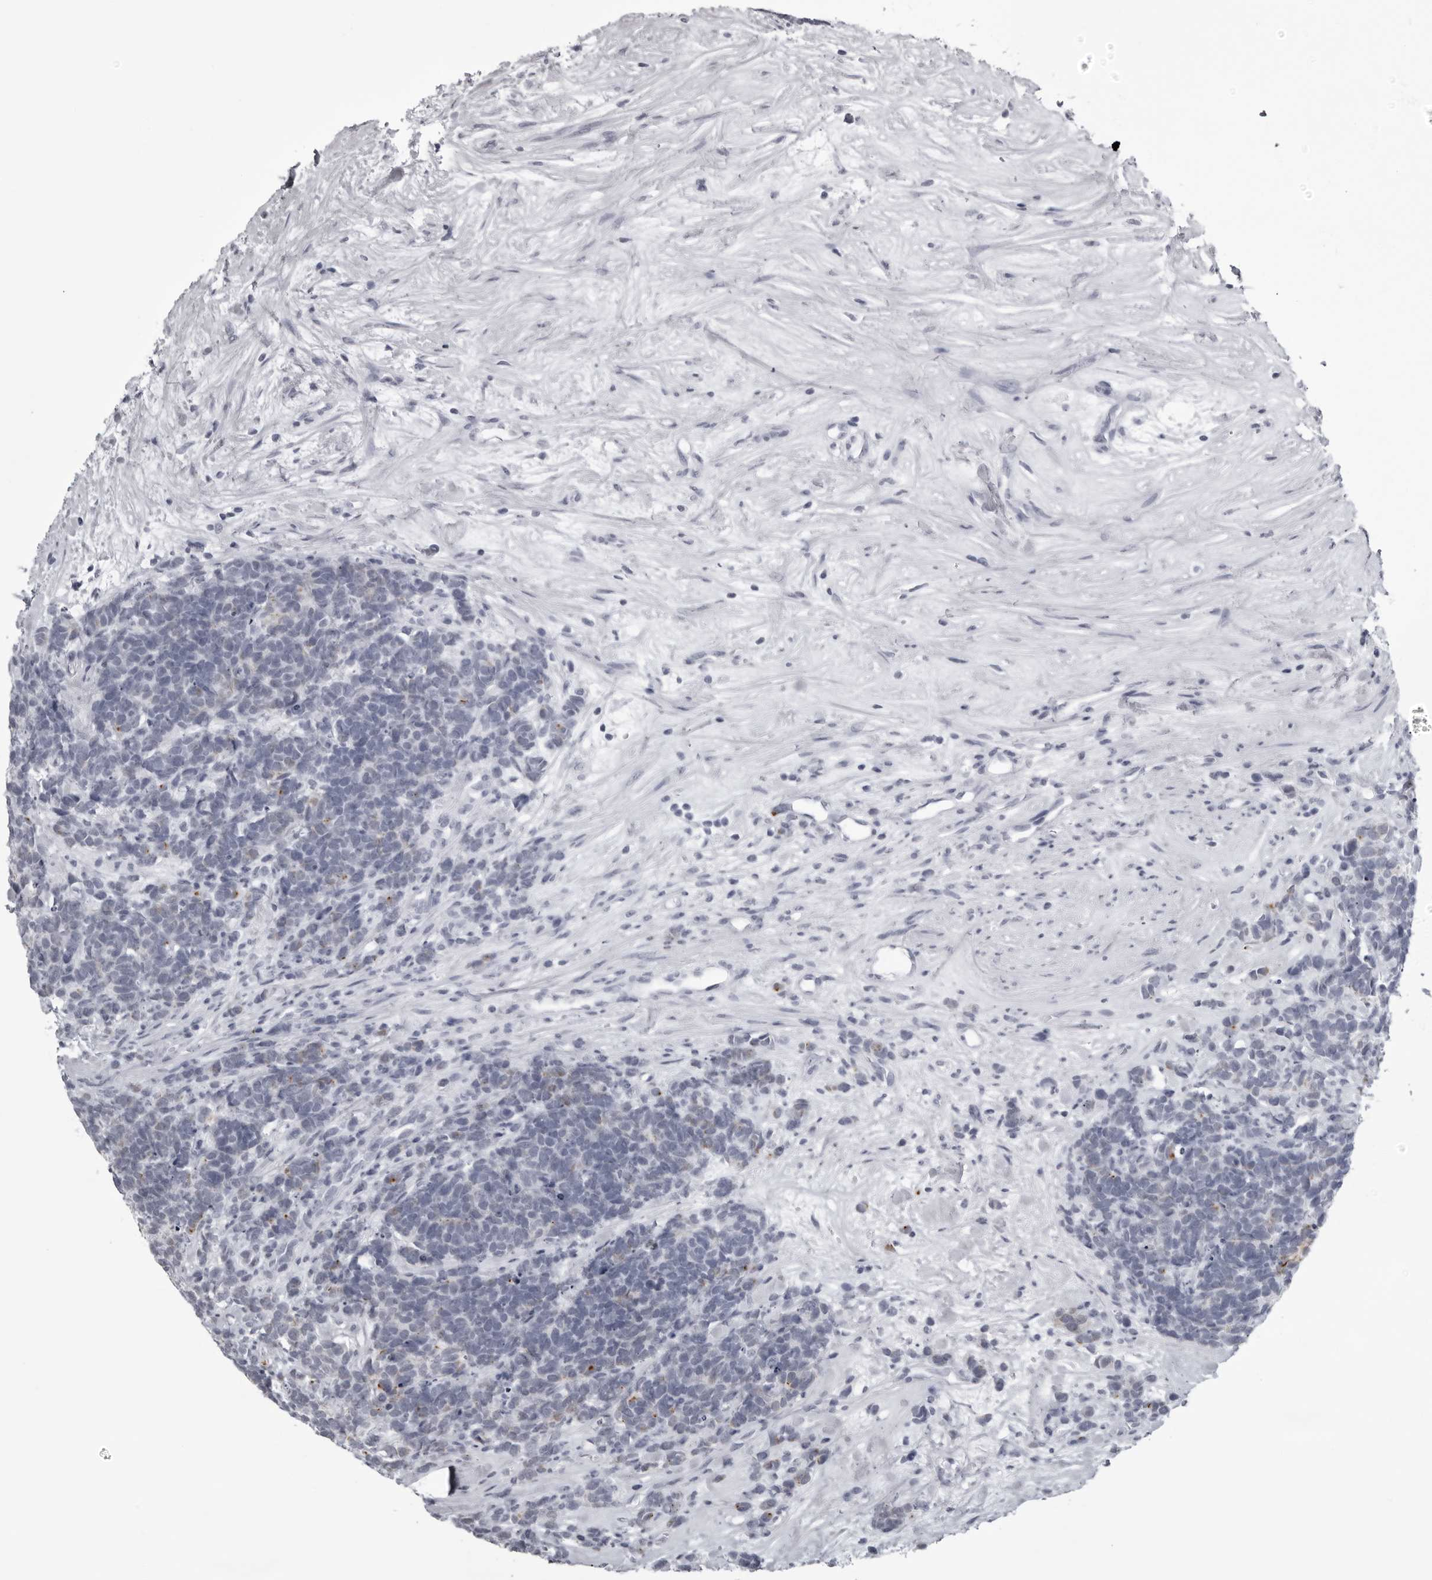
{"staining": {"intensity": "weak", "quantity": "<25%", "location": "cytoplasmic/membranous"}, "tissue": "carcinoid", "cell_type": "Tumor cells", "image_type": "cancer", "snomed": [{"axis": "morphology", "description": "Carcinoma, NOS"}, {"axis": "morphology", "description": "Carcinoid, malignant, NOS"}, {"axis": "topography", "description": "Urinary bladder"}], "caption": "Immunohistochemistry (IHC) of human carcinoid reveals no positivity in tumor cells.", "gene": "UROD", "patient": {"sex": "male", "age": 57}}